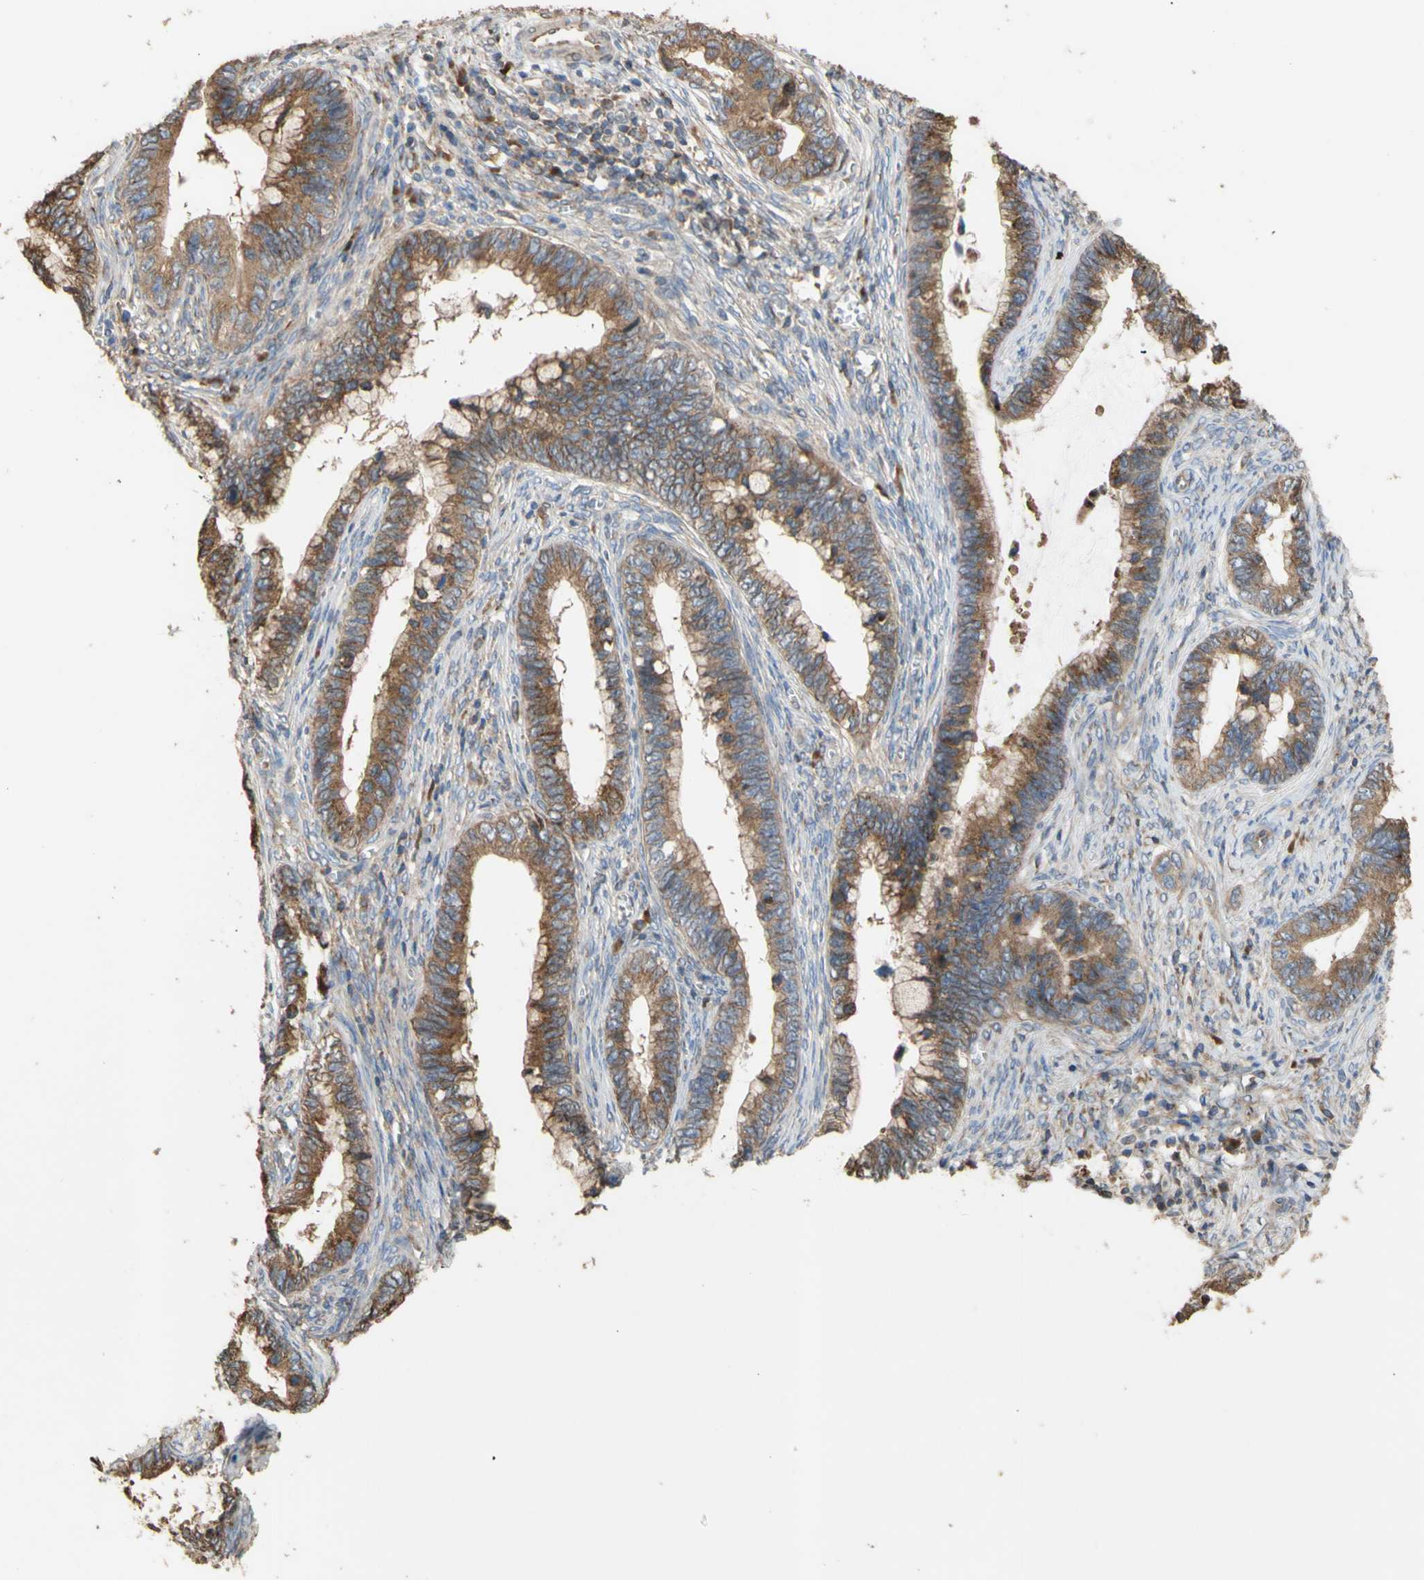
{"staining": {"intensity": "moderate", "quantity": ">75%", "location": "cytoplasmic/membranous"}, "tissue": "cervical cancer", "cell_type": "Tumor cells", "image_type": "cancer", "snomed": [{"axis": "morphology", "description": "Adenocarcinoma, NOS"}, {"axis": "topography", "description": "Cervix"}], "caption": "A high-resolution photomicrograph shows immunohistochemistry (IHC) staining of cervical cancer (adenocarcinoma), which exhibits moderate cytoplasmic/membranous expression in about >75% of tumor cells.", "gene": "NECTIN3", "patient": {"sex": "female", "age": 44}}